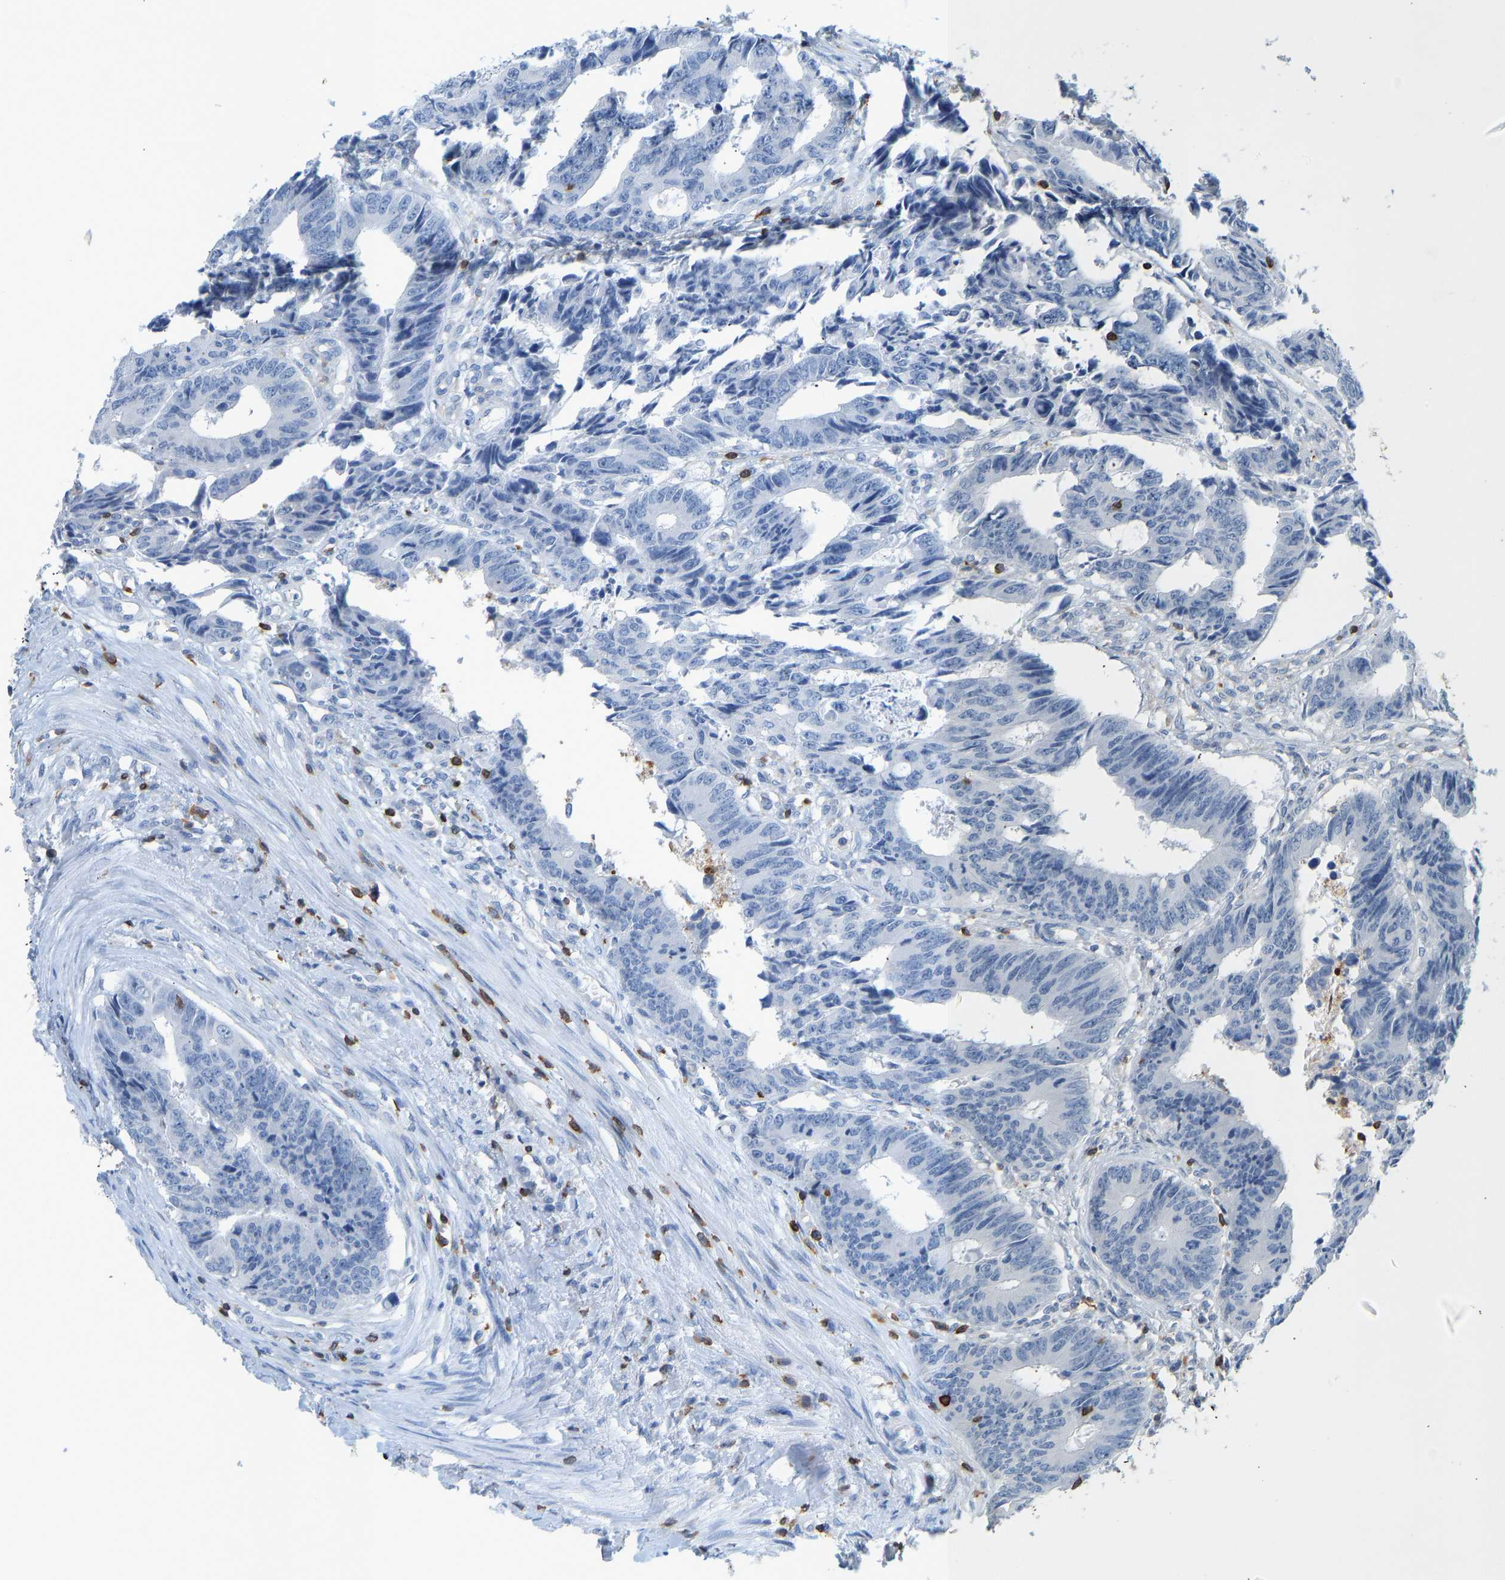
{"staining": {"intensity": "negative", "quantity": "none", "location": "none"}, "tissue": "colorectal cancer", "cell_type": "Tumor cells", "image_type": "cancer", "snomed": [{"axis": "morphology", "description": "Adenocarcinoma, NOS"}, {"axis": "topography", "description": "Rectum"}], "caption": "This photomicrograph is of colorectal adenocarcinoma stained with immunohistochemistry (IHC) to label a protein in brown with the nuclei are counter-stained blue. There is no expression in tumor cells.", "gene": "EVL", "patient": {"sex": "male", "age": 84}}